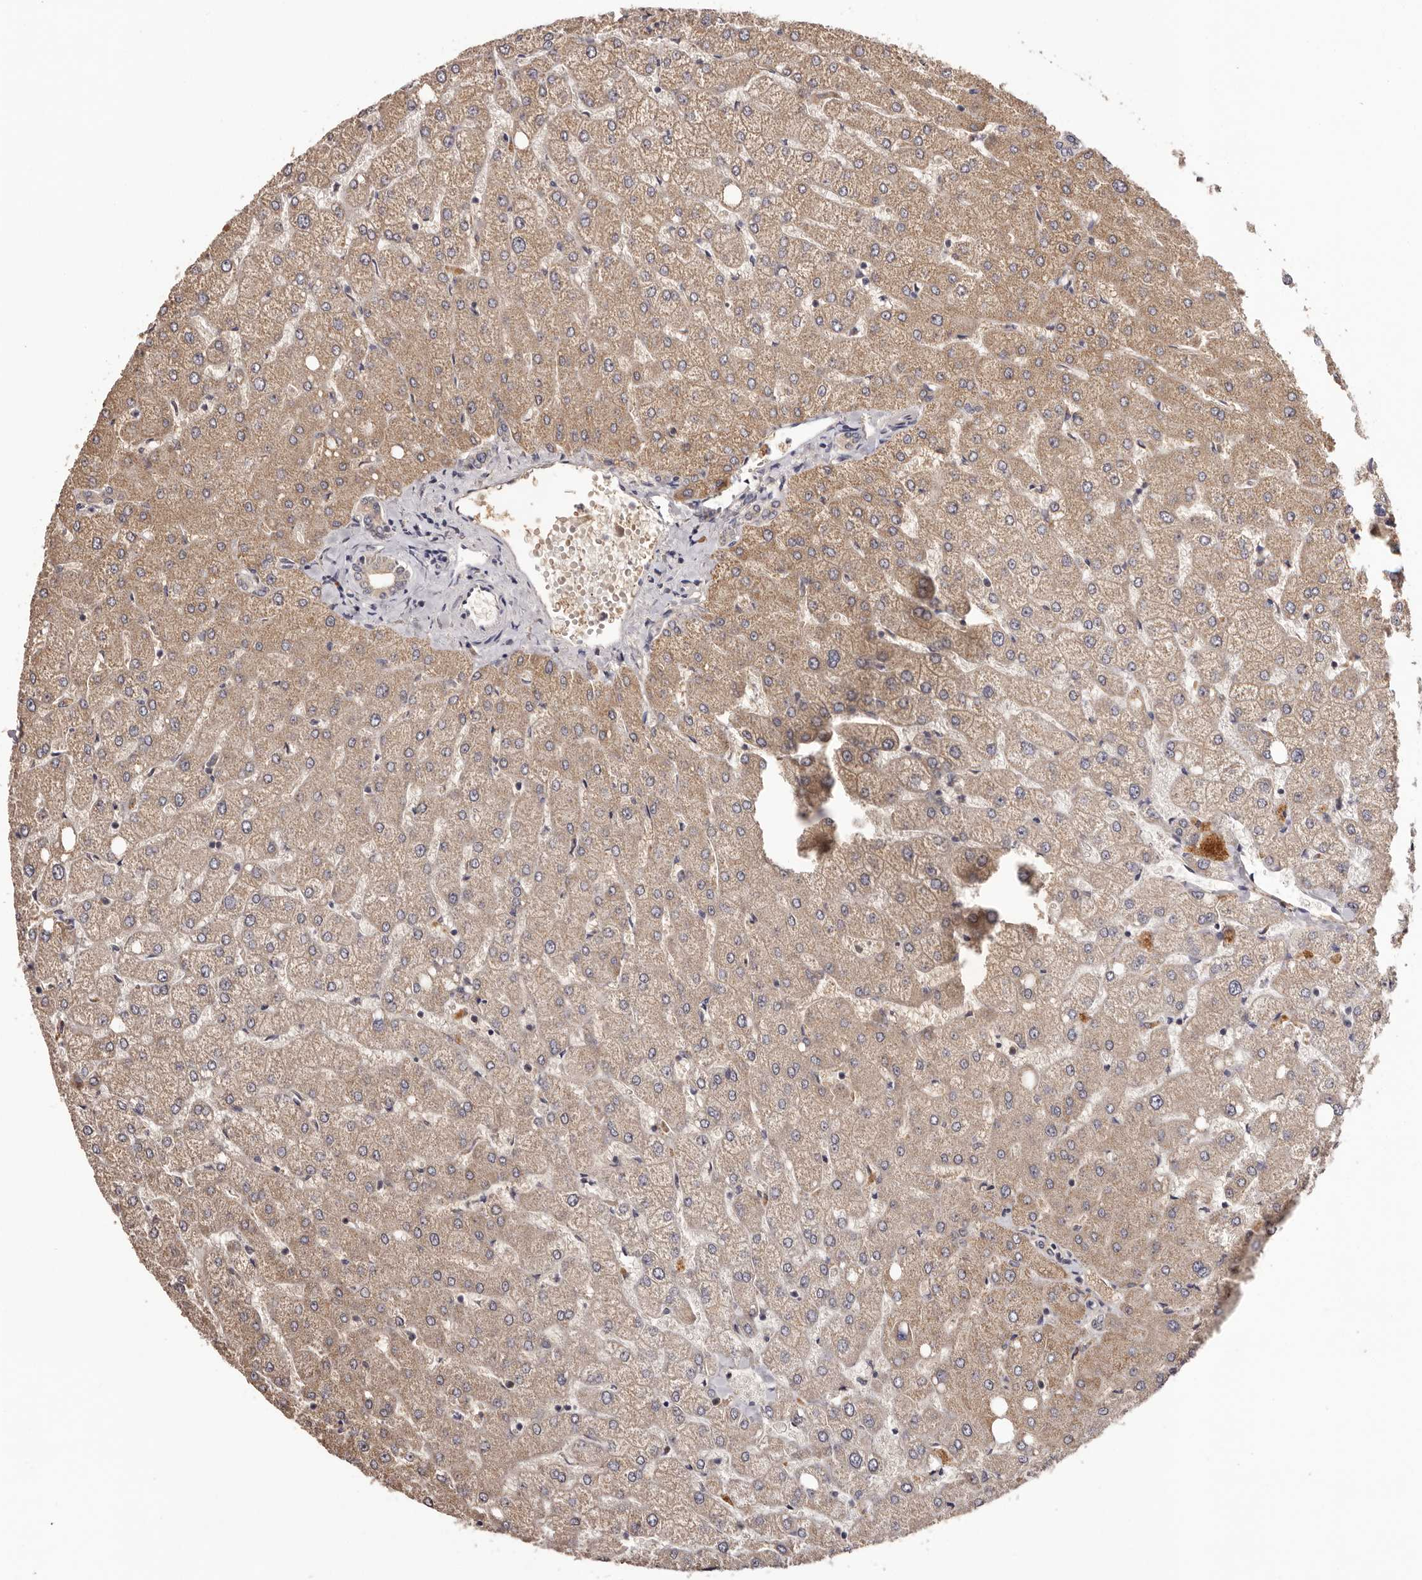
{"staining": {"intensity": "weak", "quantity": "25%-75%", "location": "cytoplasmic/membranous"}, "tissue": "liver", "cell_type": "Cholangiocytes", "image_type": "normal", "snomed": [{"axis": "morphology", "description": "Normal tissue, NOS"}, {"axis": "topography", "description": "Liver"}], "caption": "Protein staining demonstrates weak cytoplasmic/membranous expression in approximately 25%-75% of cholangiocytes in unremarkable liver. (DAB (3,3'-diaminobenzidine) = brown stain, brightfield microscopy at high magnification).", "gene": "LTV1", "patient": {"sex": "female", "age": 54}}